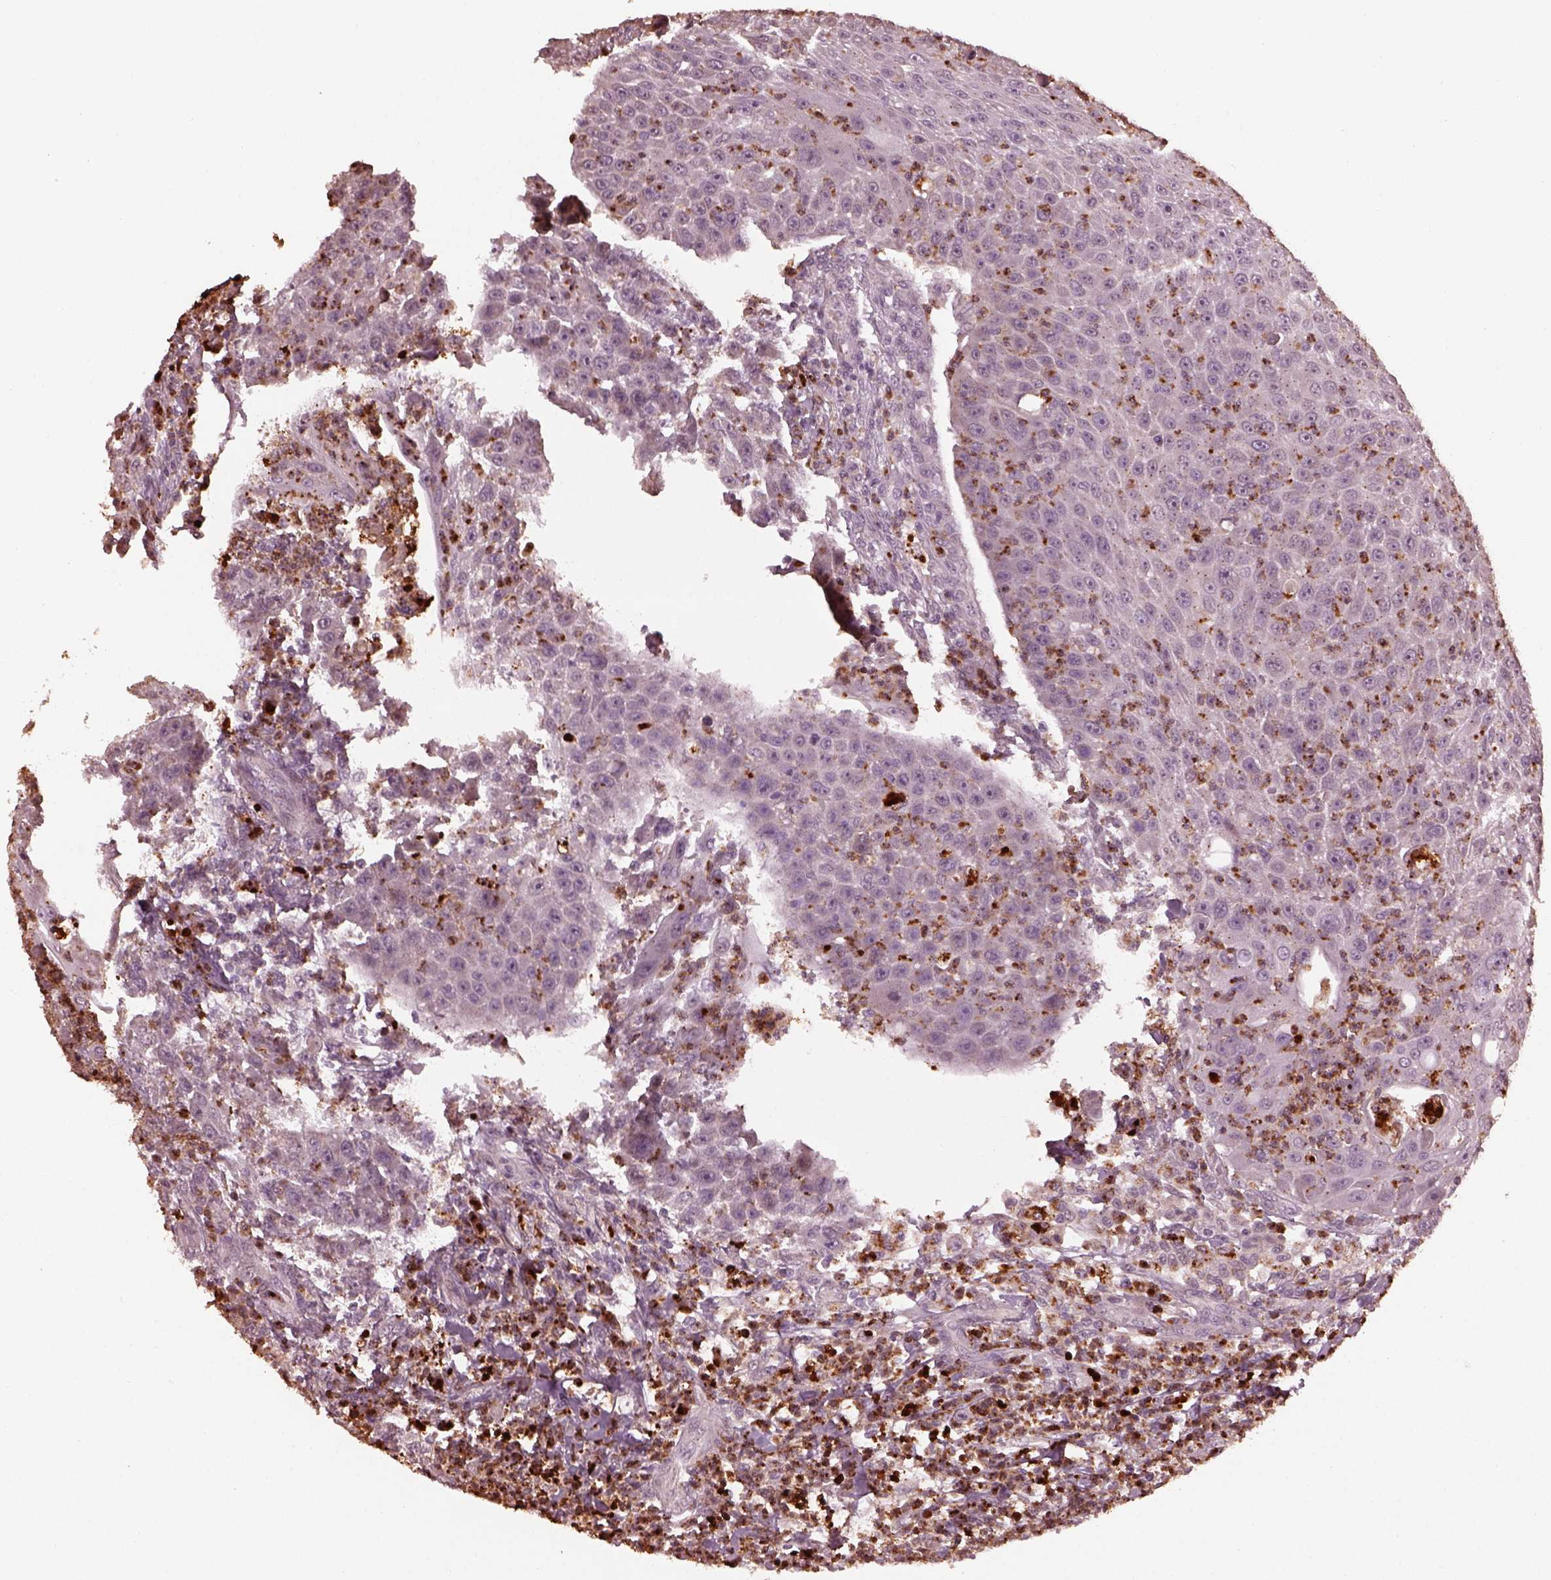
{"staining": {"intensity": "negative", "quantity": "none", "location": "none"}, "tissue": "head and neck cancer", "cell_type": "Tumor cells", "image_type": "cancer", "snomed": [{"axis": "morphology", "description": "Squamous cell carcinoma, NOS"}, {"axis": "topography", "description": "Head-Neck"}], "caption": "Head and neck squamous cell carcinoma was stained to show a protein in brown. There is no significant staining in tumor cells.", "gene": "RUFY3", "patient": {"sex": "male", "age": 69}}